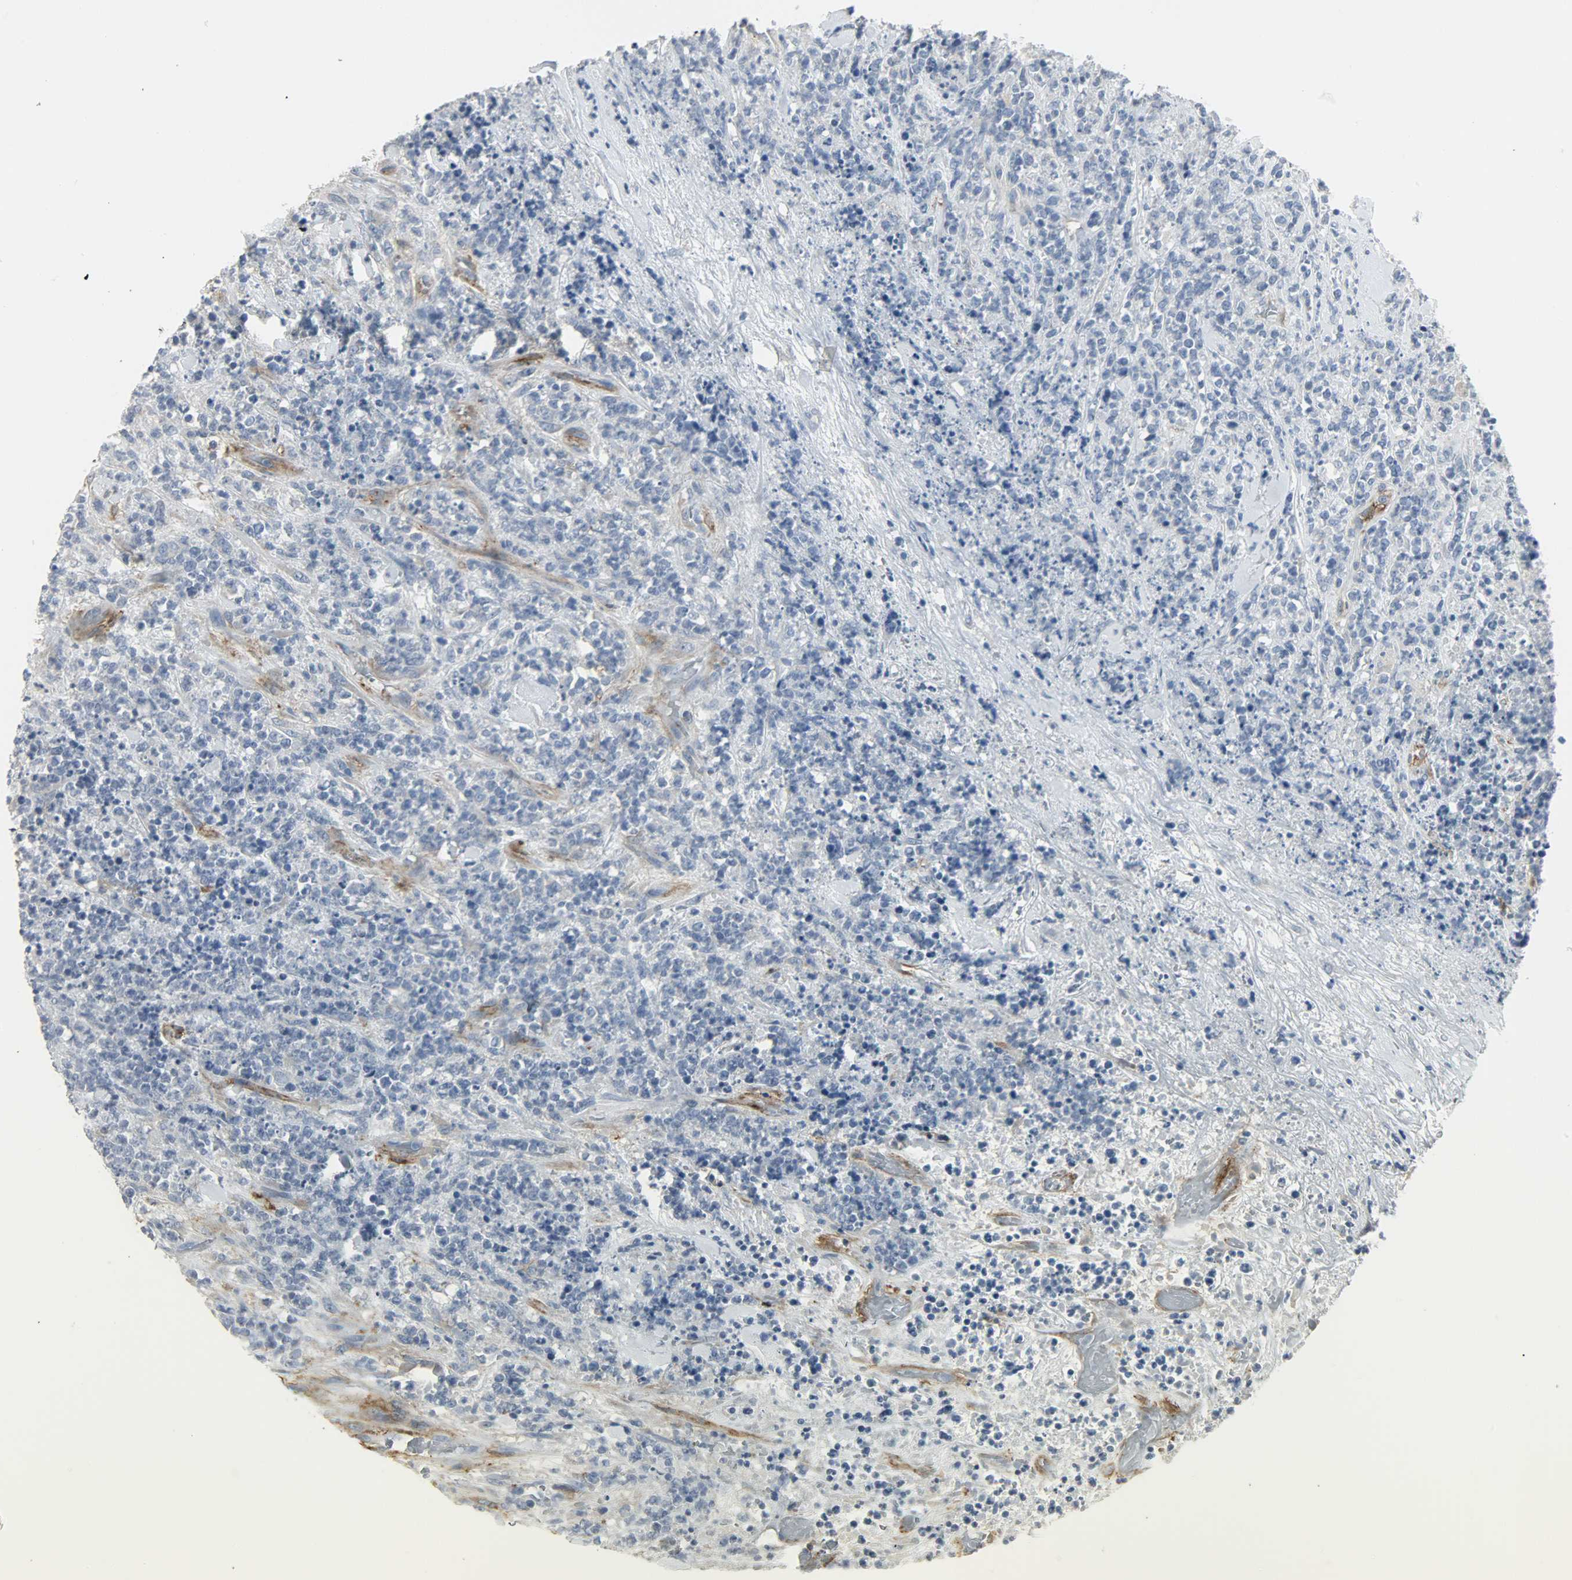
{"staining": {"intensity": "negative", "quantity": "none", "location": "none"}, "tissue": "lymphoma", "cell_type": "Tumor cells", "image_type": "cancer", "snomed": [{"axis": "morphology", "description": "Malignant lymphoma, non-Hodgkin's type, High grade"}, {"axis": "topography", "description": "Soft tissue"}], "caption": "Tumor cells are negative for protein expression in human lymphoma.", "gene": "ENPEP", "patient": {"sex": "male", "age": 18}}